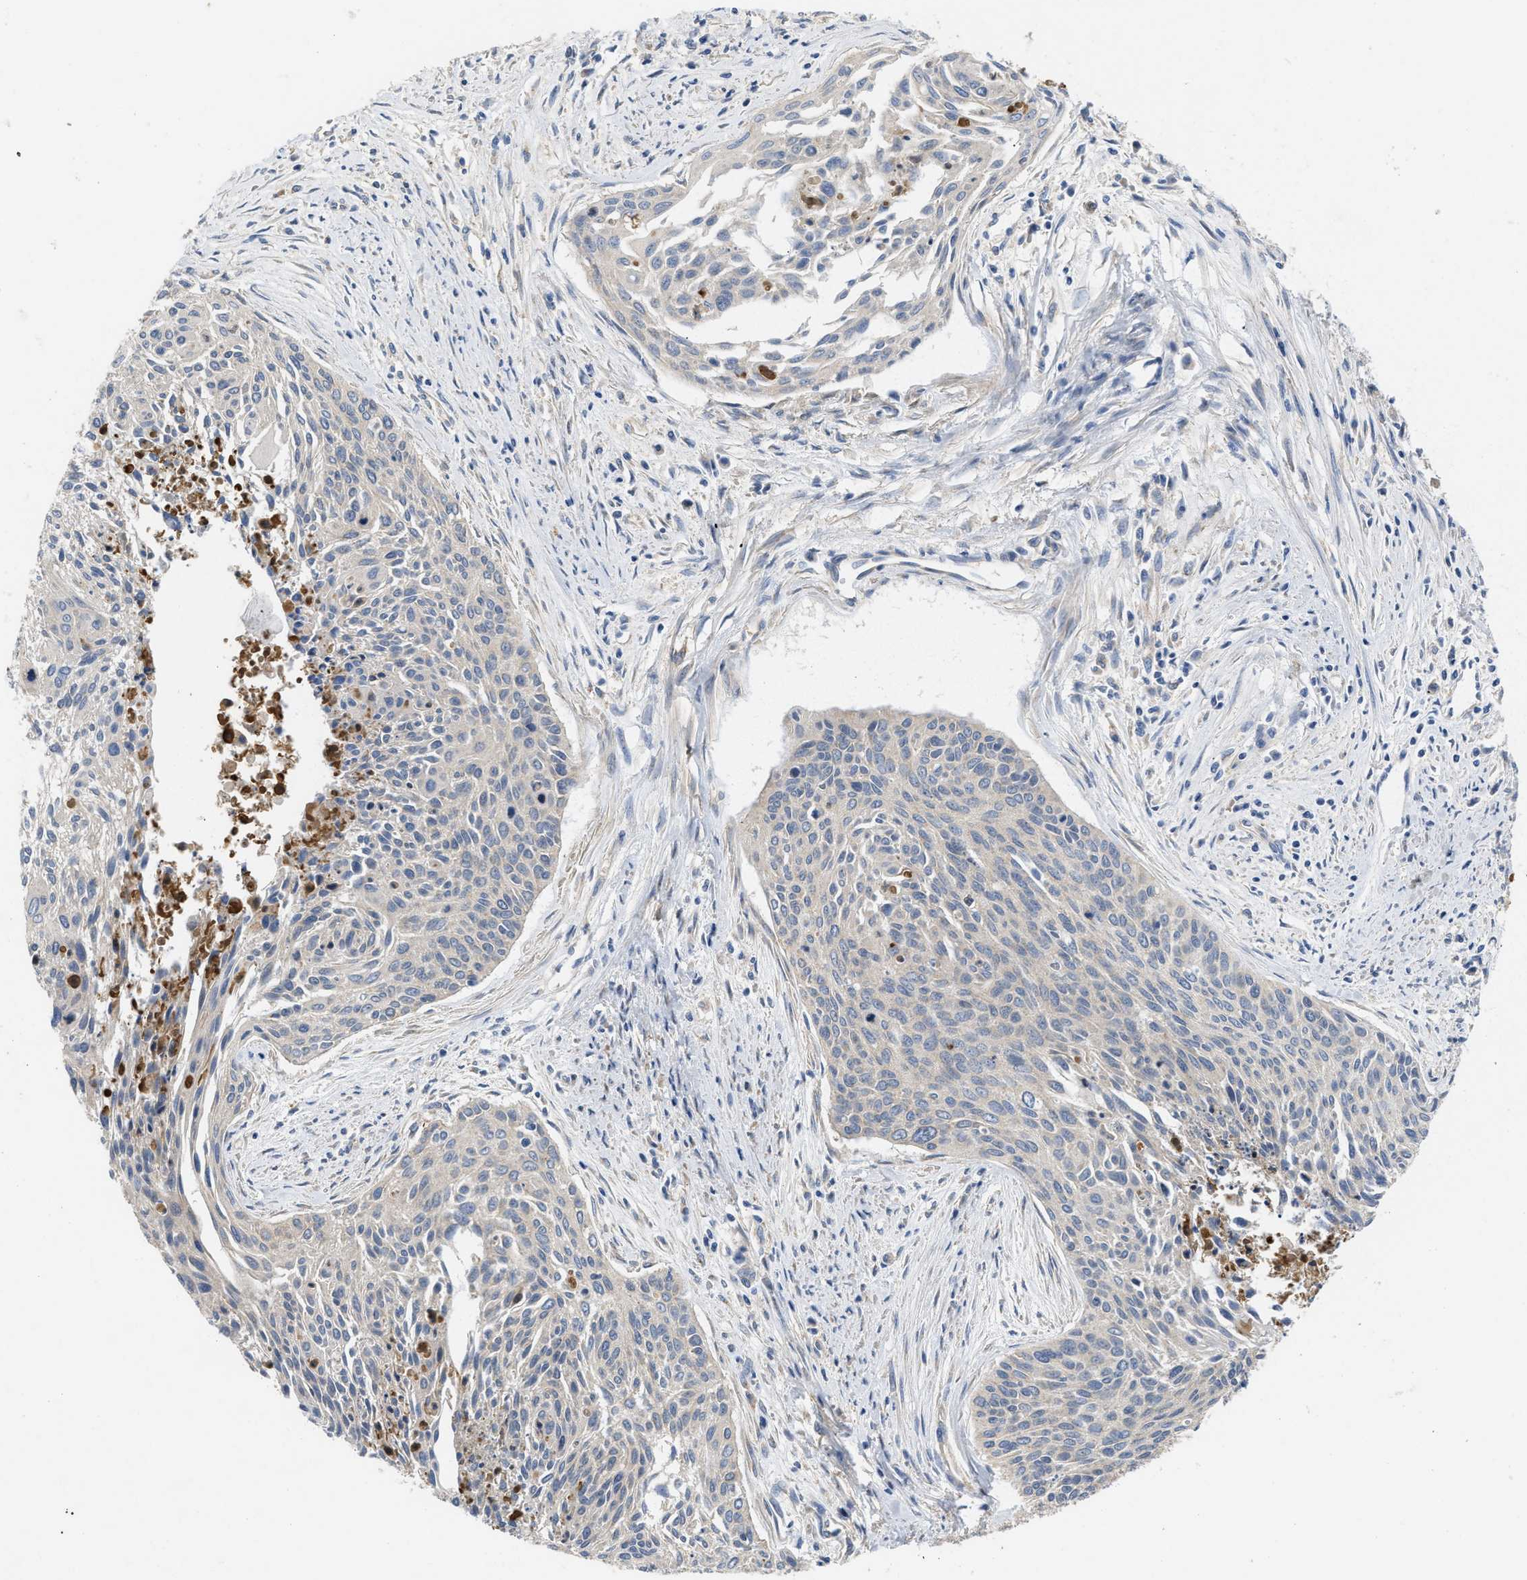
{"staining": {"intensity": "negative", "quantity": "none", "location": "none"}, "tissue": "cervical cancer", "cell_type": "Tumor cells", "image_type": "cancer", "snomed": [{"axis": "morphology", "description": "Squamous cell carcinoma, NOS"}, {"axis": "topography", "description": "Cervix"}], "caption": "Immunohistochemical staining of cervical cancer shows no significant expression in tumor cells.", "gene": "RNF216", "patient": {"sex": "female", "age": 55}}